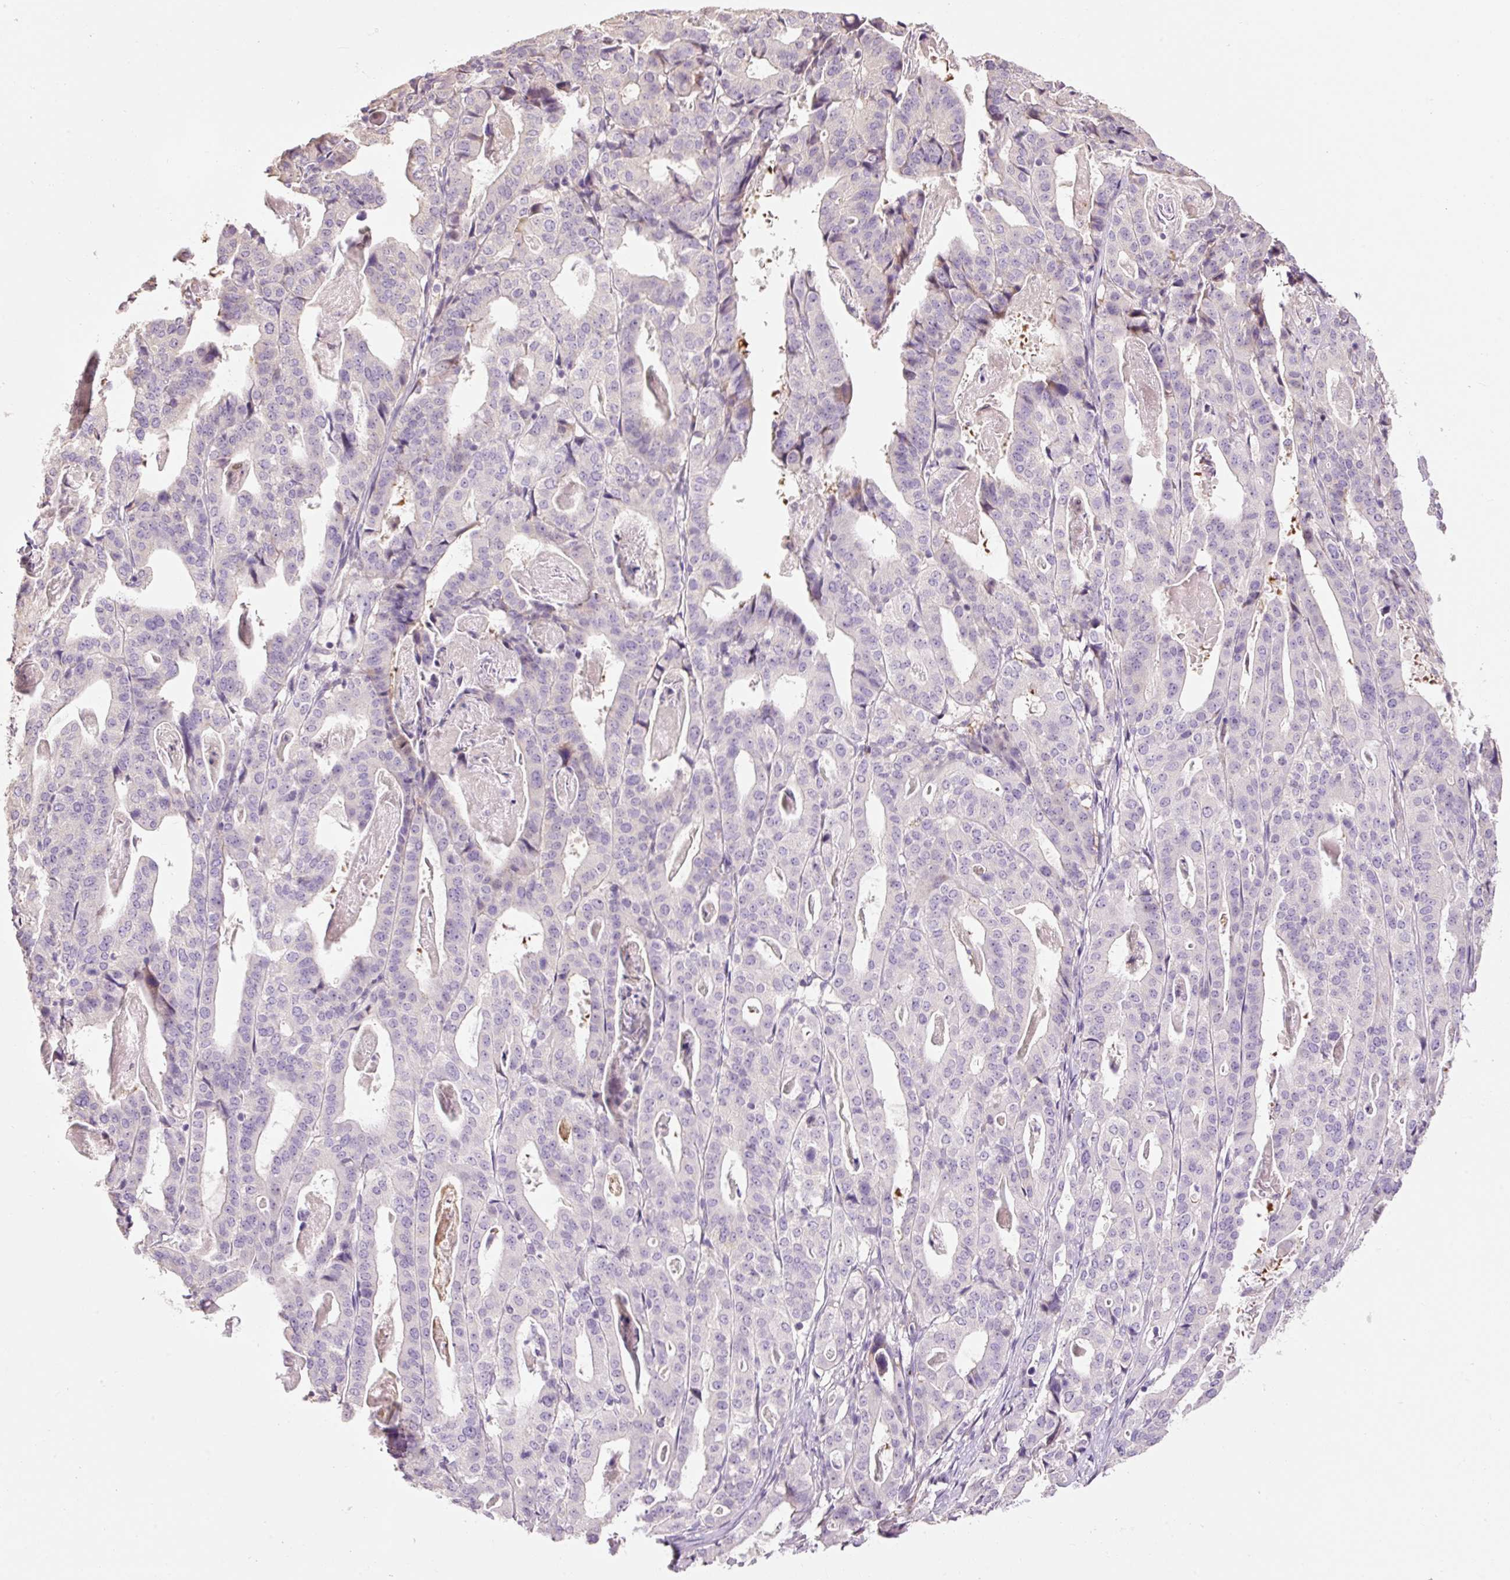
{"staining": {"intensity": "negative", "quantity": "none", "location": "none"}, "tissue": "stomach cancer", "cell_type": "Tumor cells", "image_type": "cancer", "snomed": [{"axis": "morphology", "description": "Adenocarcinoma, NOS"}, {"axis": "topography", "description": "Stomach"}], "caption": "IHC micrograph of stomach cancer (adenocarcinoma) stained for a protein (brown), which reveals no expression in tumor cells. Brightfield microscopy of immunohistochemistry (IHC) stained with DAB (3,3'-diaminobenzidine) (brown) and hematoxylin (blue), captured at high magnification.", "gene": "HAX1", "patient": {"sex": "male", "age": 48}}